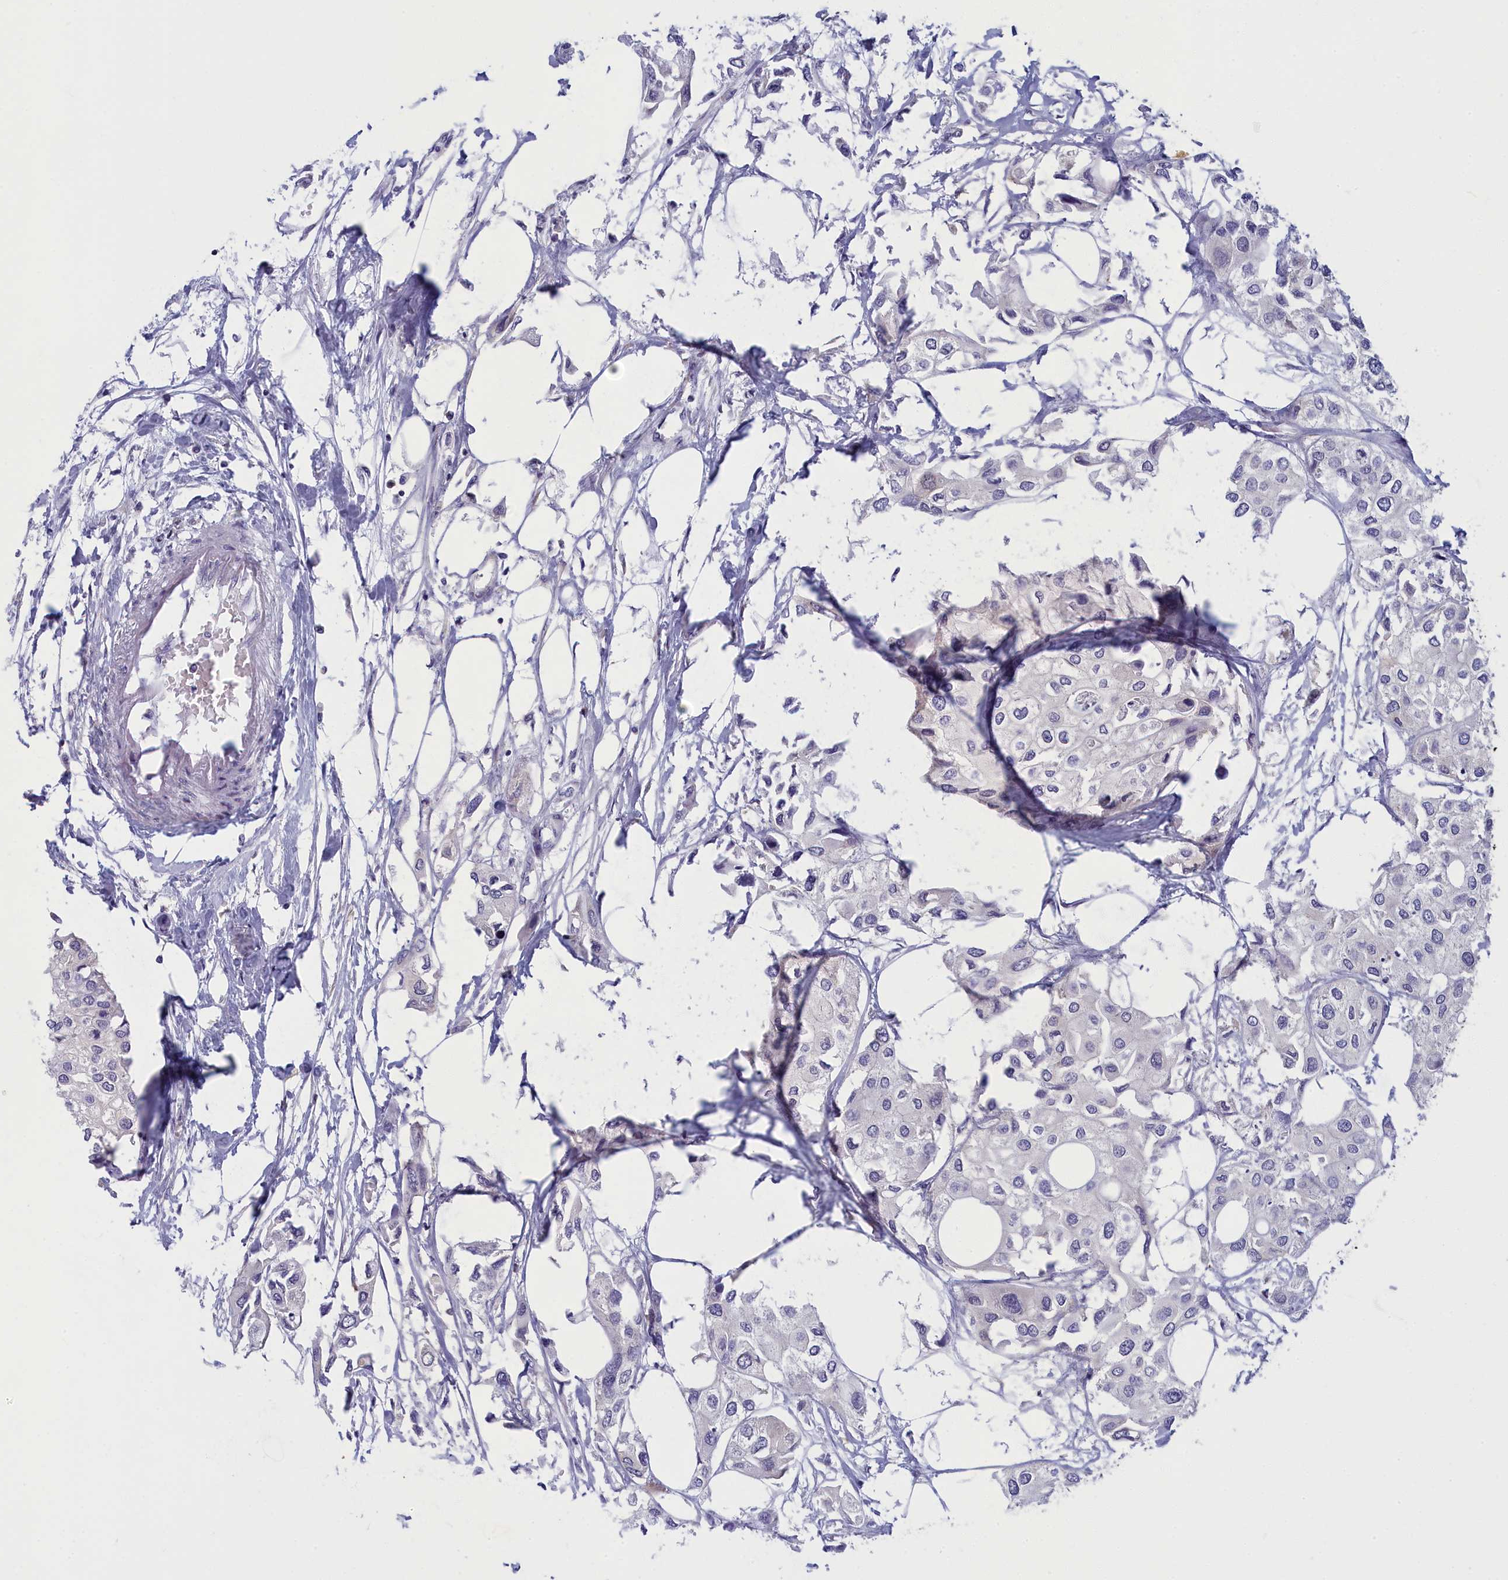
{"staining": {"intensity": "negative", "quantity": "none", "location": "none"}, "tissue": "urothelial cancer", "cell_type": "Tumor cells", "image_type": "cancer", "snomed": [{"axis": "morphology", "description": "Urothelial carcinoma, High grade"}, {"axis": "topography", "description": "Urinary bladder"}], "caption": "Immunohistochemistry (IHC) of human high-grade urothelial carcinoma displays no positivity in tumor cells. (Brightfield microscopy of DAB immunohistochemistry (IHC) at high magnification).", "gene": "NOL10", "patient": {"sex": "male", "age": 64}}